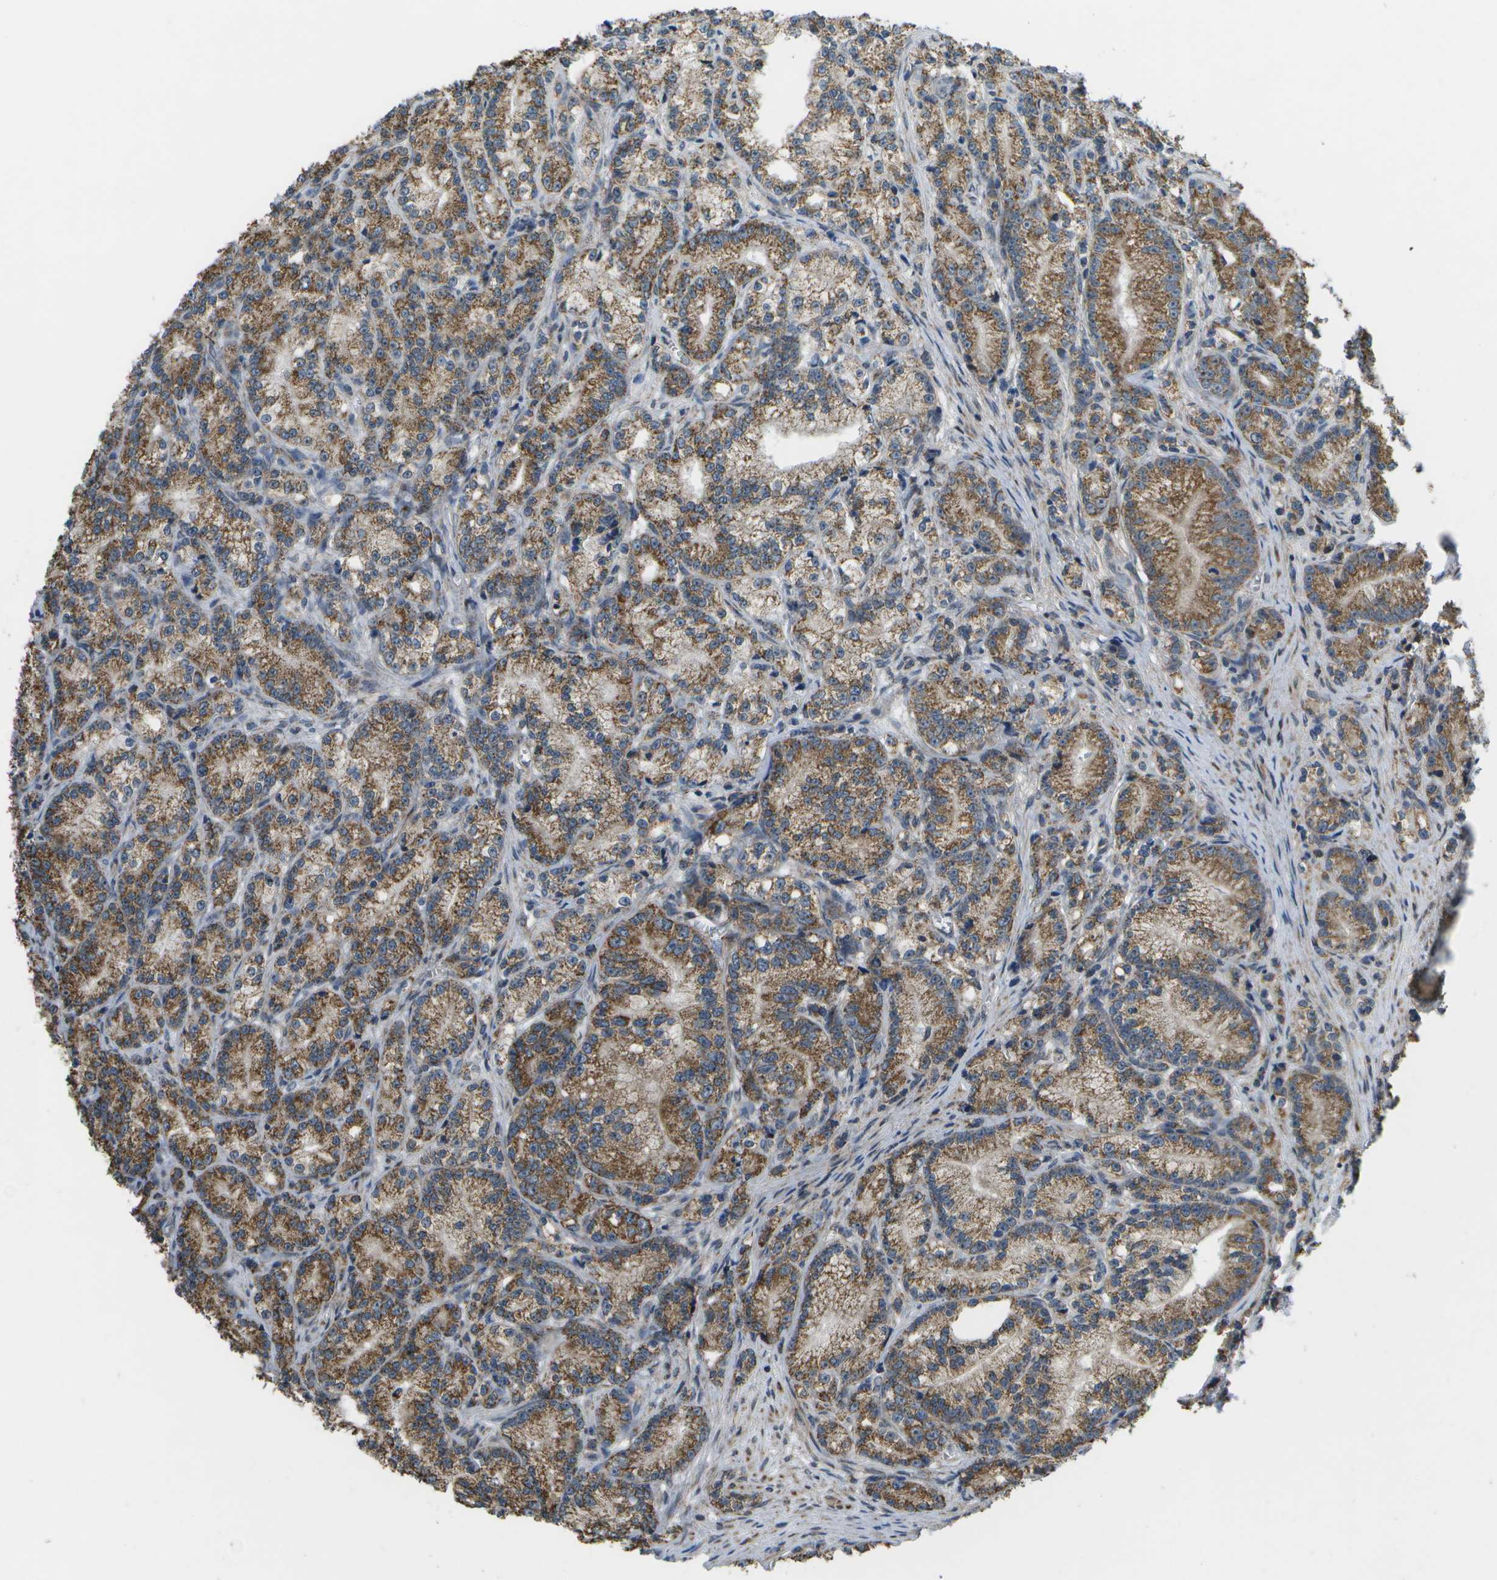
{"staining": {"intensity": "strong", "quantity": ">75%", "location": "cytoplasmic/membranous"}, "tissue": "prostate cancer", "cell_type": "Tumor cells", "image_type": "cancer", "snomed": [{"axis": "morphology", "description": "Adenocarcinoma, Low grade"}, {"axis": "topography", "description": "Prostate"}], "caption": "IHC image of human low-grade adenocarcinoma (prostate) stained for a protein (brown), which demonstrates high levels of strong cytoplasmic/membranous staining in about >75% of tumor cells.", "gene": "GALNT15", "patient": {"sex": "male", "age": 89}}